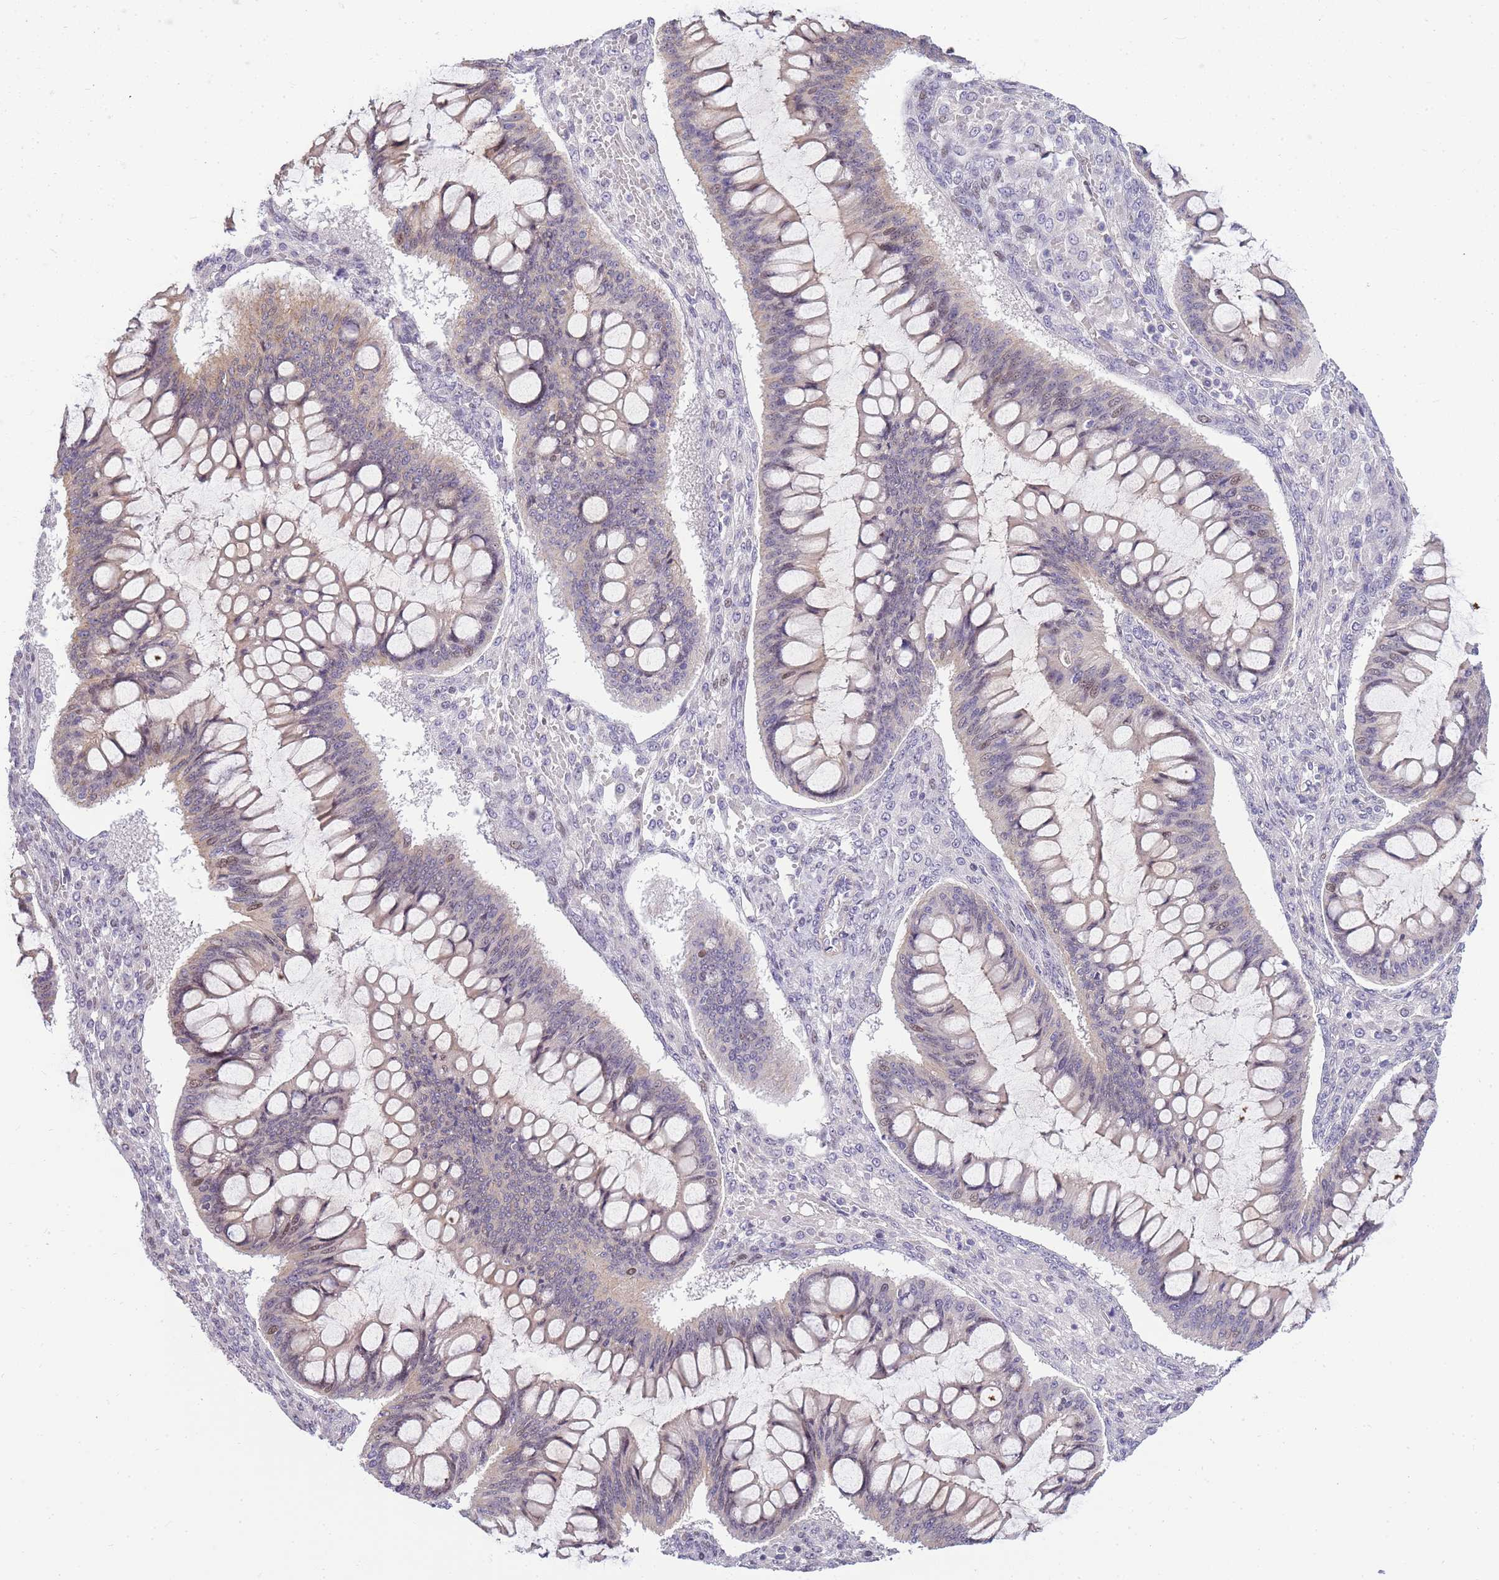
{"staining": {"intensity": "weak", "quantity": "<25%", "location": "cytoplasmic/membranous"}, "tissue": "ovarian cancer", "cell_type": "Tumor cells", "image_type": "cancer", "snomed": [{"axis": "morphology", "description": "Cystadenocarcinoma, mucinous, NOS"}, {"axis": "topography", "description": "Ovary"}], "caption": "Human ovarian mucinous cystadenocarcinoma stained for a protein using immunohistochemistry demonstrates no expression in tumor cells.", "gene": "CLBA1", "patient": {"sex": "female", "age": 73}}